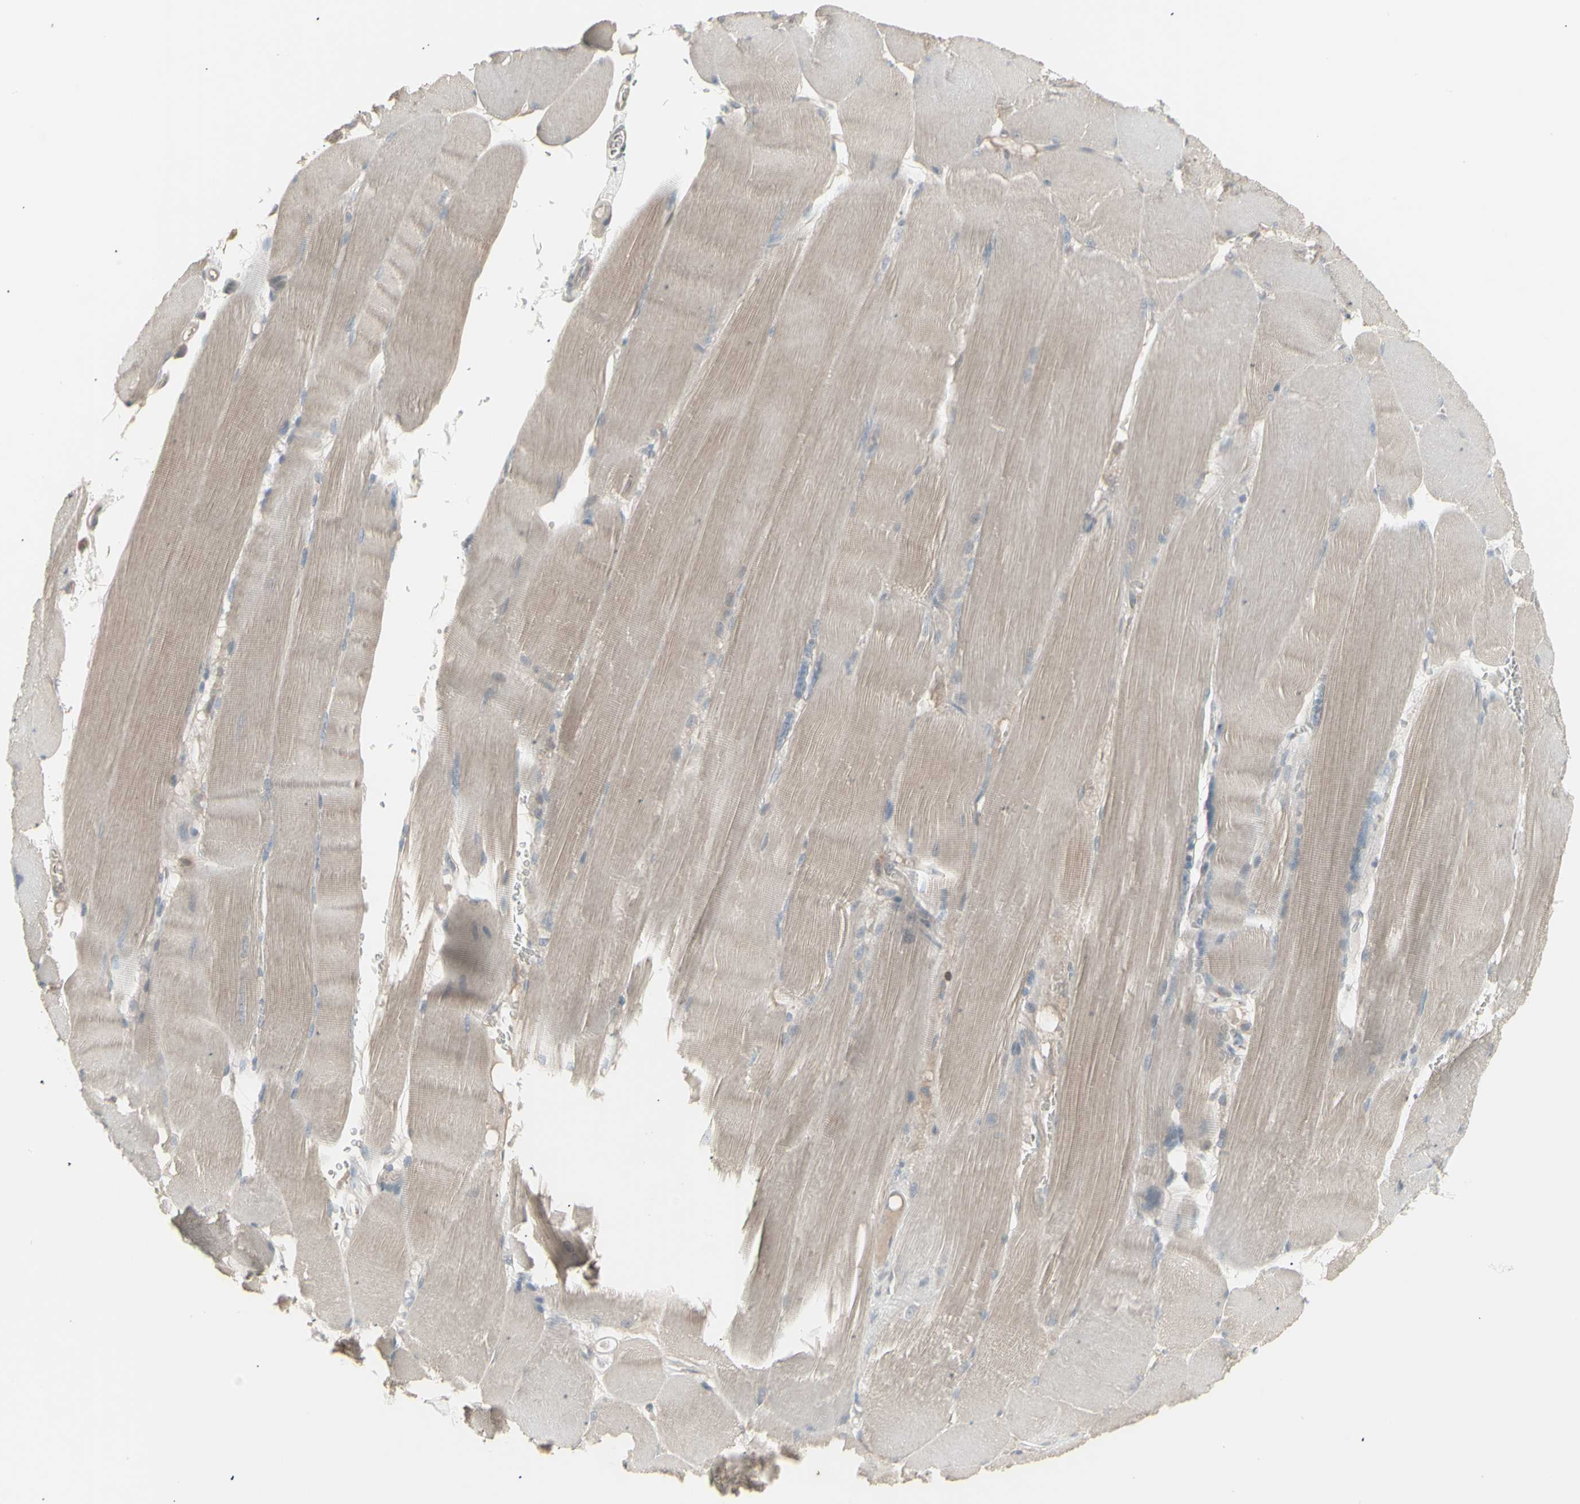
{"staining": {"intensity": "weak", "quantity": ">75%", "location": "cytoplasmic/membranous"}, "tissue": "skeletal muscle", "cell_type": "Myocytes", "image_type": "normal", "snomed": [{"axis": "morphology", "description": "Normal tissue, NOS"}, {"axis": "topography", "description": "Skin"}, {"axis": "topography", "description": "Skeletal muscle"}], "caption": "Skeletal muscle stained with DAB (3,3'-diaminobenzidine) immunohistochemistry shows low levels of weak cytoplasmic/membranous staining in about >75% of myocytes.", "gene": "CSK", "patient": {"sex": "male", "age": 83}}